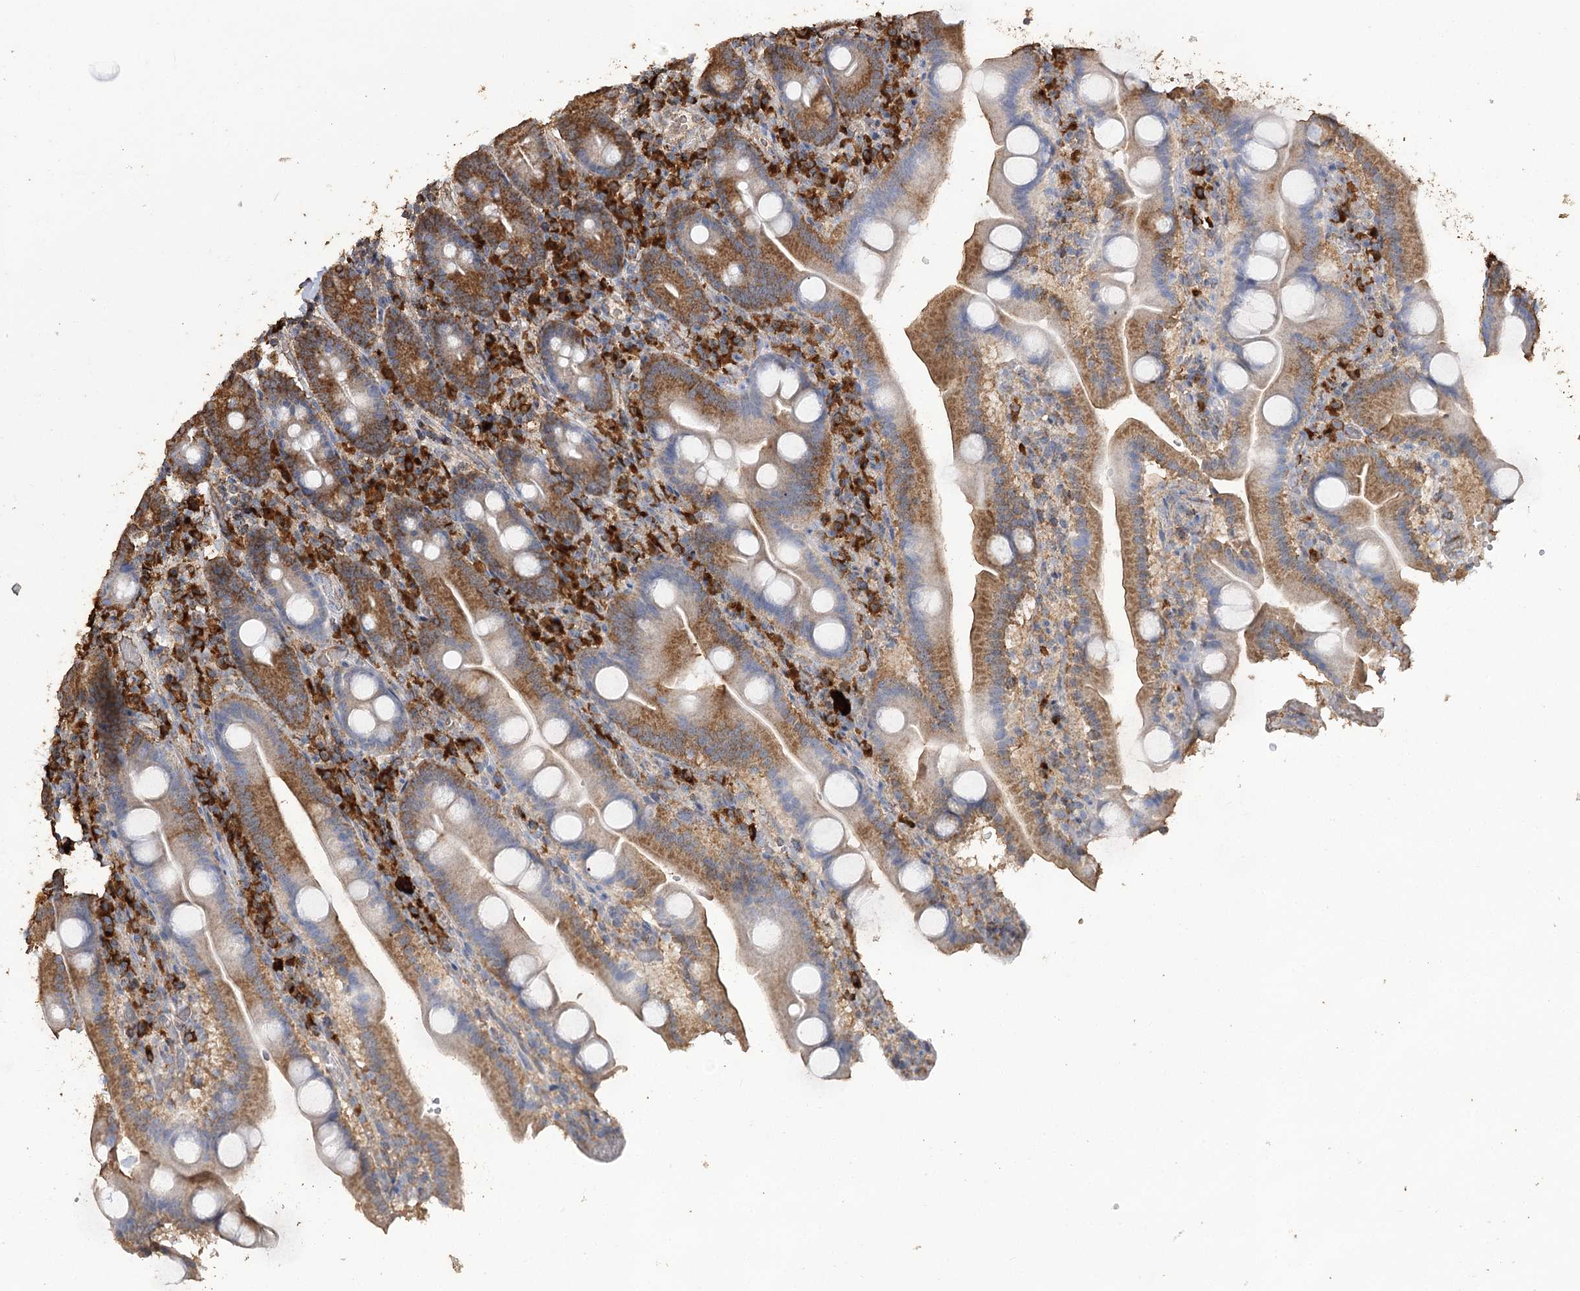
{"staining": {"intensity": "moderate", "quantity": ">75%", "location": "cytoplasmic/membranous"}, "tissue": "duodenum", "cell_type": "Glandular cells", "image_type": "normal", "snomed": [{"axis": "morphology", "description": "Normal tissue, NOS"}, {"axis": "topography", "description": "Duodenum"}], "caption": "Duodenum stained with immunohistochemistry (IHC) displays moderate cytoplasmic/membranous expression in approximately >75% of glandular cells.", "gene": "IREB2", "patient": {"sex": "male", "age": 55}}